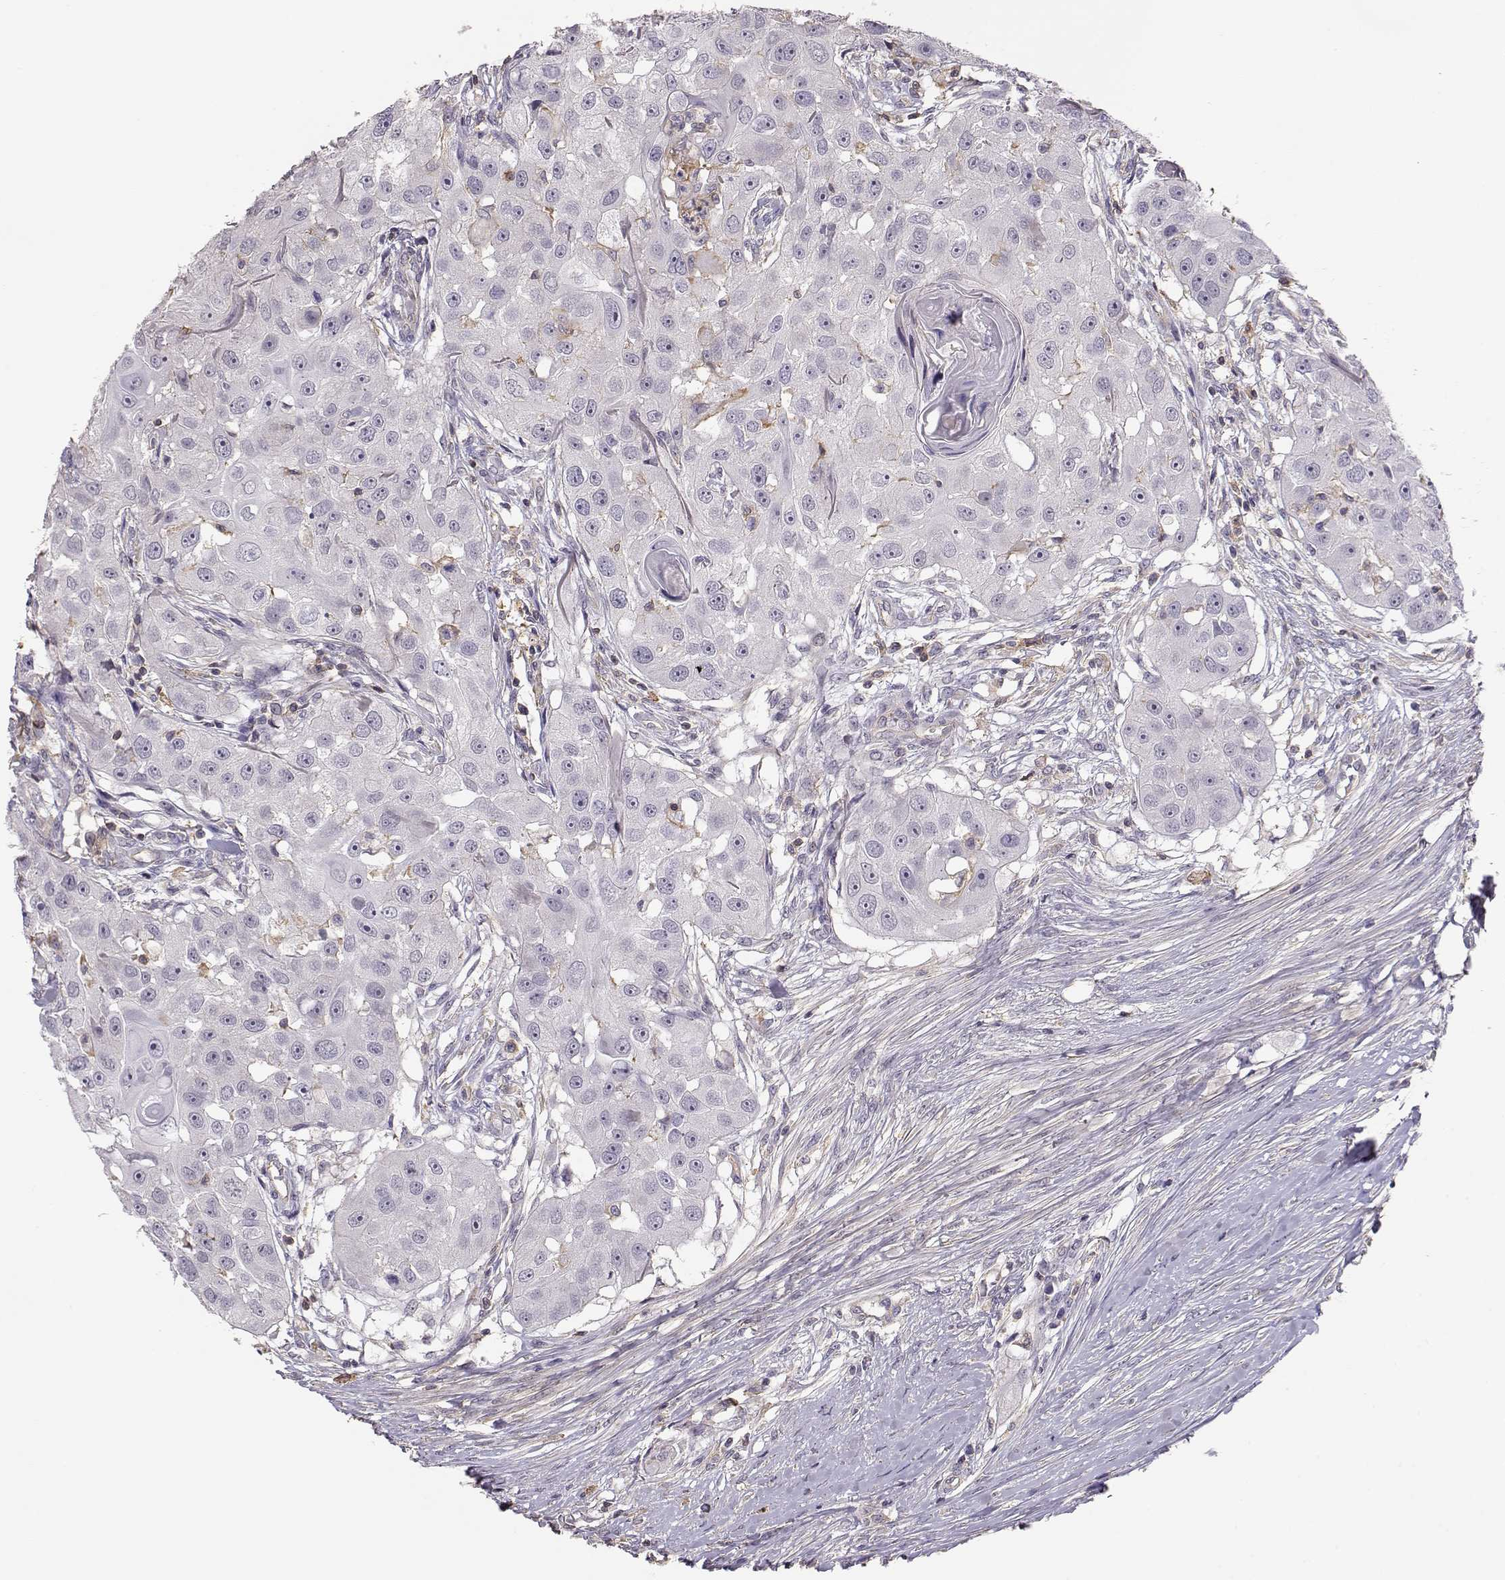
{"staining": {"intensity": "negative", "quantity": "none", "location": "none"}, "tissue": "head and neck cancer", "cell_type": "Tumor cells", "image_type": "cancer", "snomed": [{"axis": "morphology", "description": "Squamous cell carcinoma, NOS"}, {"axis": "topography", "description": "Head-Neck"}], "caption": "Tumor cells are negative for protein expression in human head and neck cancer (squamous cell carcinoma).", "gene": "DAPL1", "patient": {"sex": "male", "age": 51}}